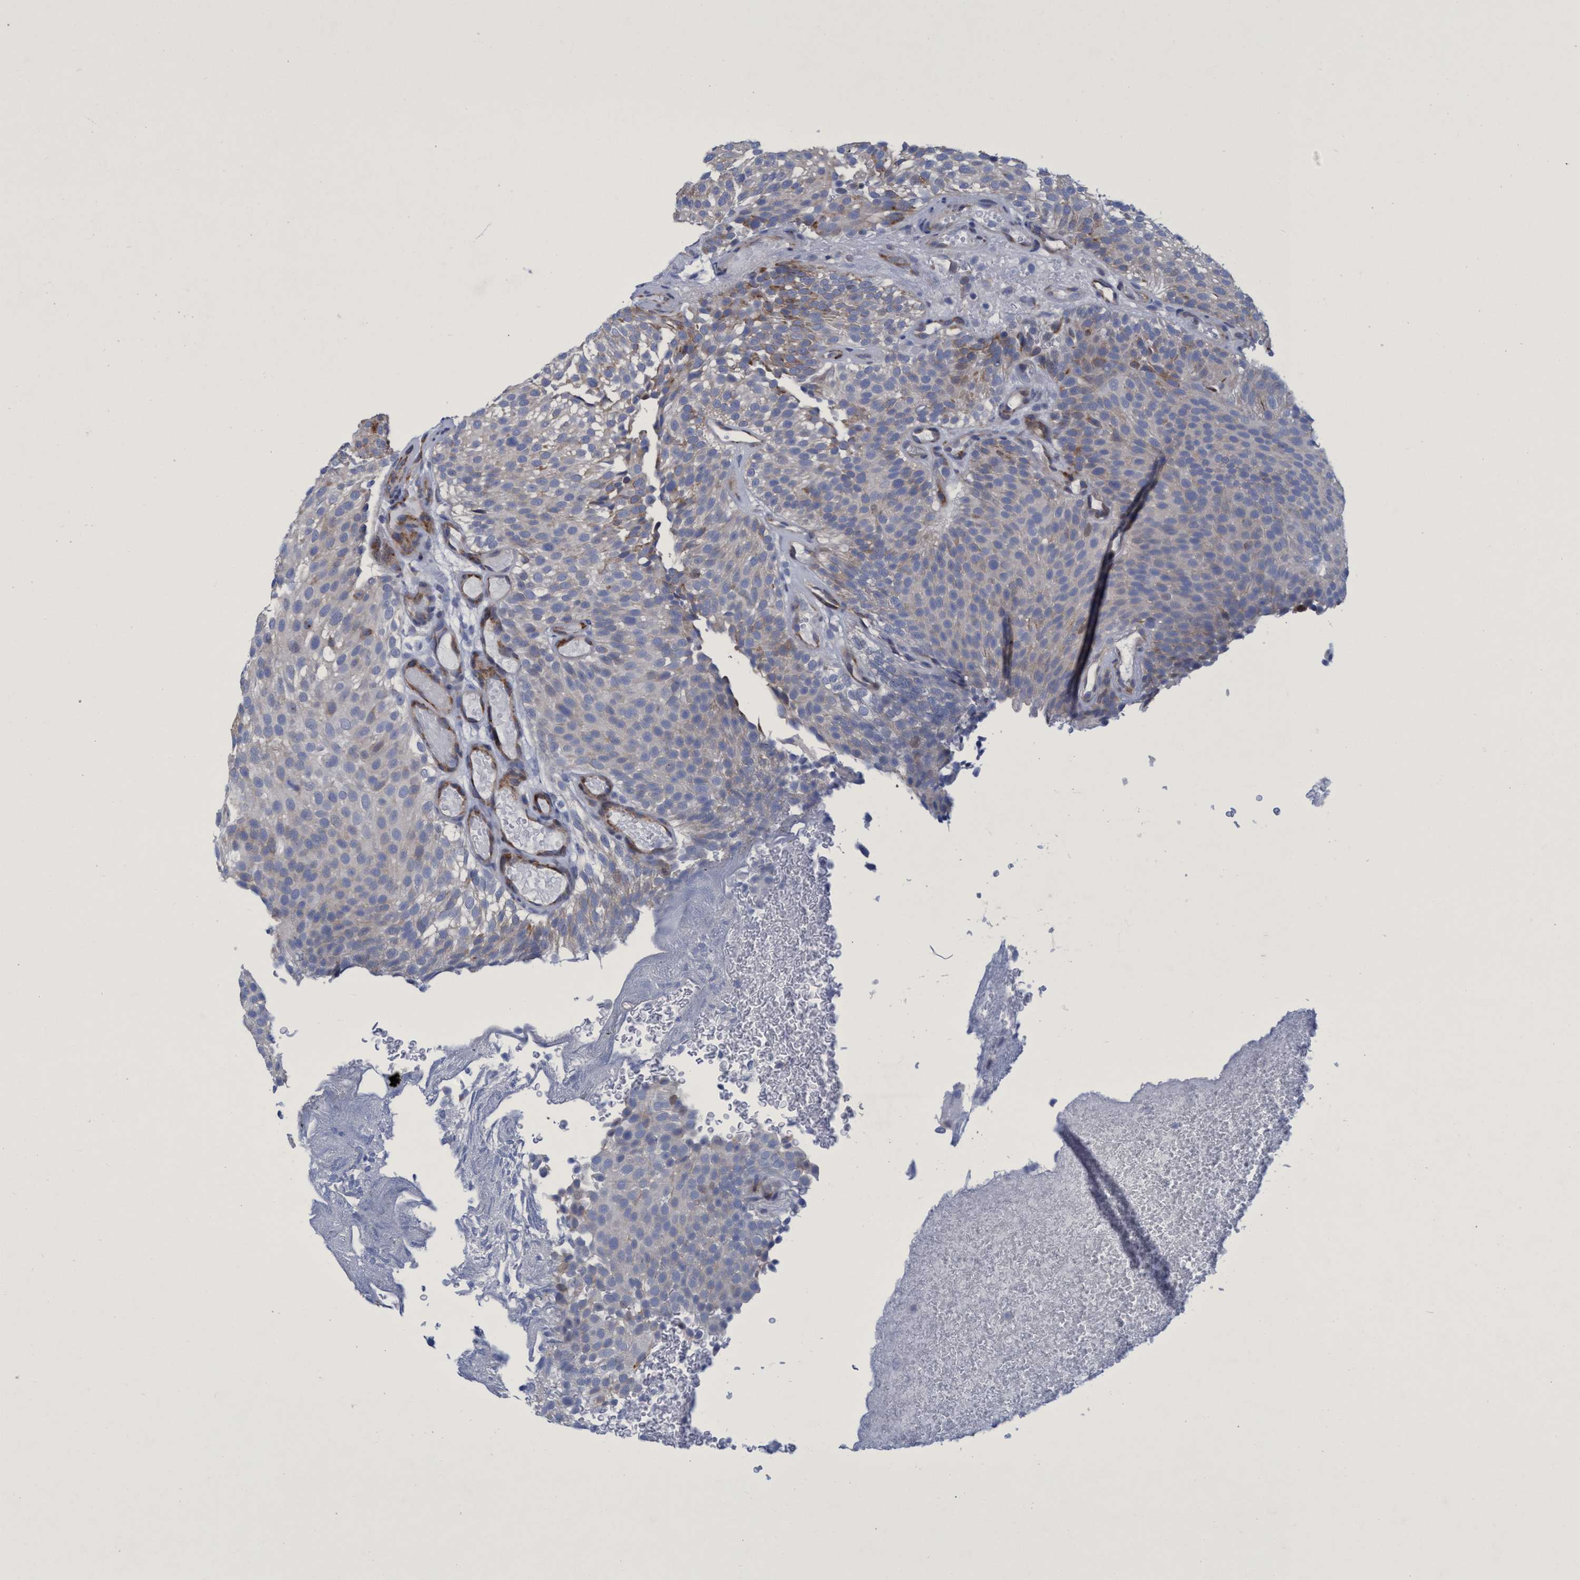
{"staining": {"intensity": "weak", "quantity": "<25%", "location": "cytoplasmic/membranous"}, "tissue": "urothelial cancer", "cell_type": "Tumor cells", "image_type": "cancer", "snomed": [{"axis": "morphology", "description": "Urothelial carcinoma, Low grade"}, {"axis": "topography", "description": "Urinary bladder"}], "caption": "Urothelial cancer stained for a protein using immunohistochemistry (IHC) exhibits no staining tumor cells.", "gene": "R3HCC1", "patient": {"sex": "male", "age": 78}}